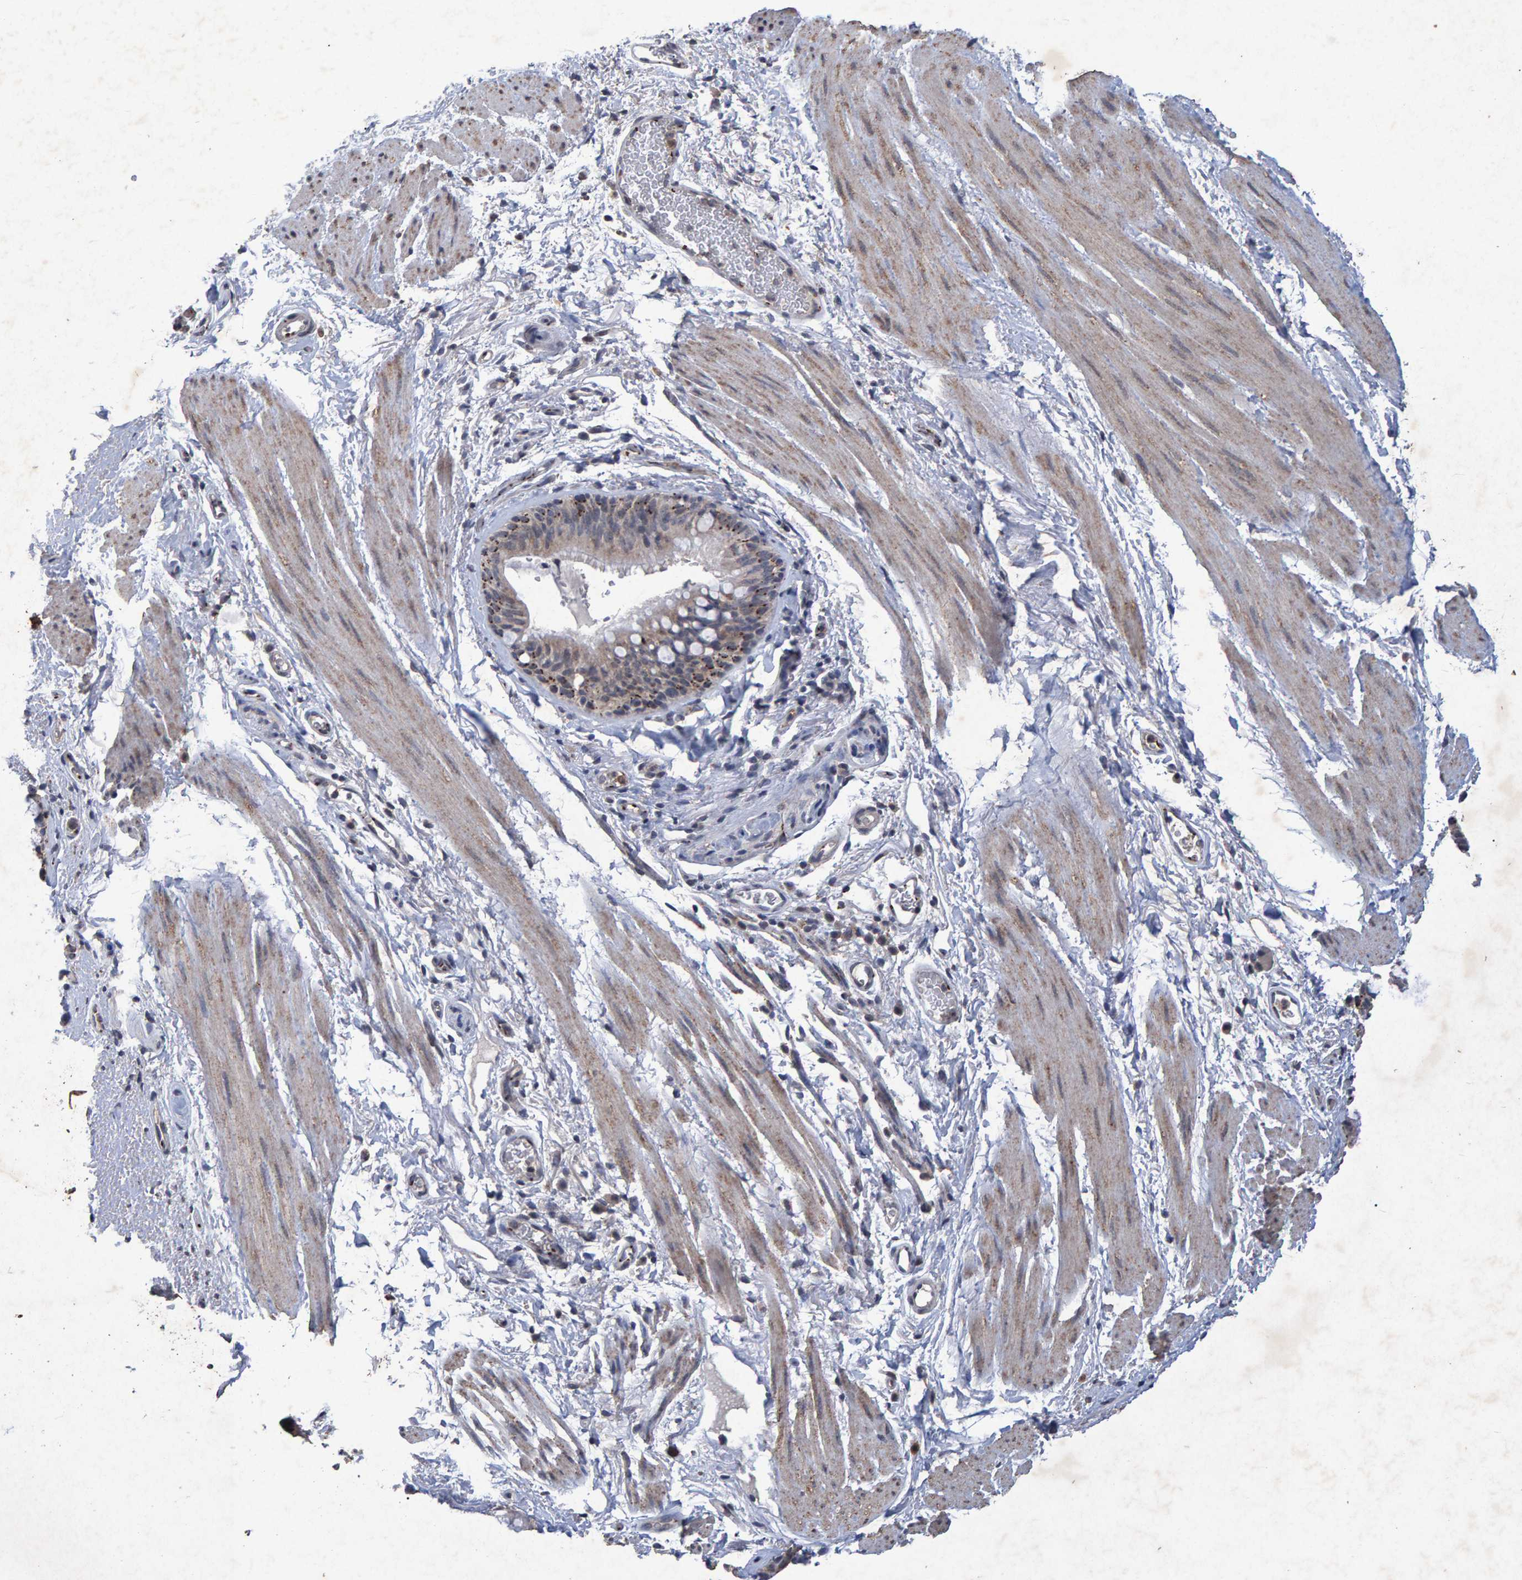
{"staining": {"intensity": "moderate", "quantity": "<25%", "location": "cytoplasmic/membranous"}, "tissue": "bronchus", "cell_type": "Respiratory epithelial cells", "image_type": "normal", "snomed": [{"axis": "morphology", "description": "Normal tissue, NOS"}, {"axis": "topography", "description": "Cartilage tissue"}, {"axis": "topography", "description": "Bronchus"}], "caption": "Respiratory epithelial cells exhibit moderate cytoplasmic/membranous staining in about <25% of cells in unremarkable bronchus.", "gene": "GALC", "patient": {"sex": "female", "age": 53}}